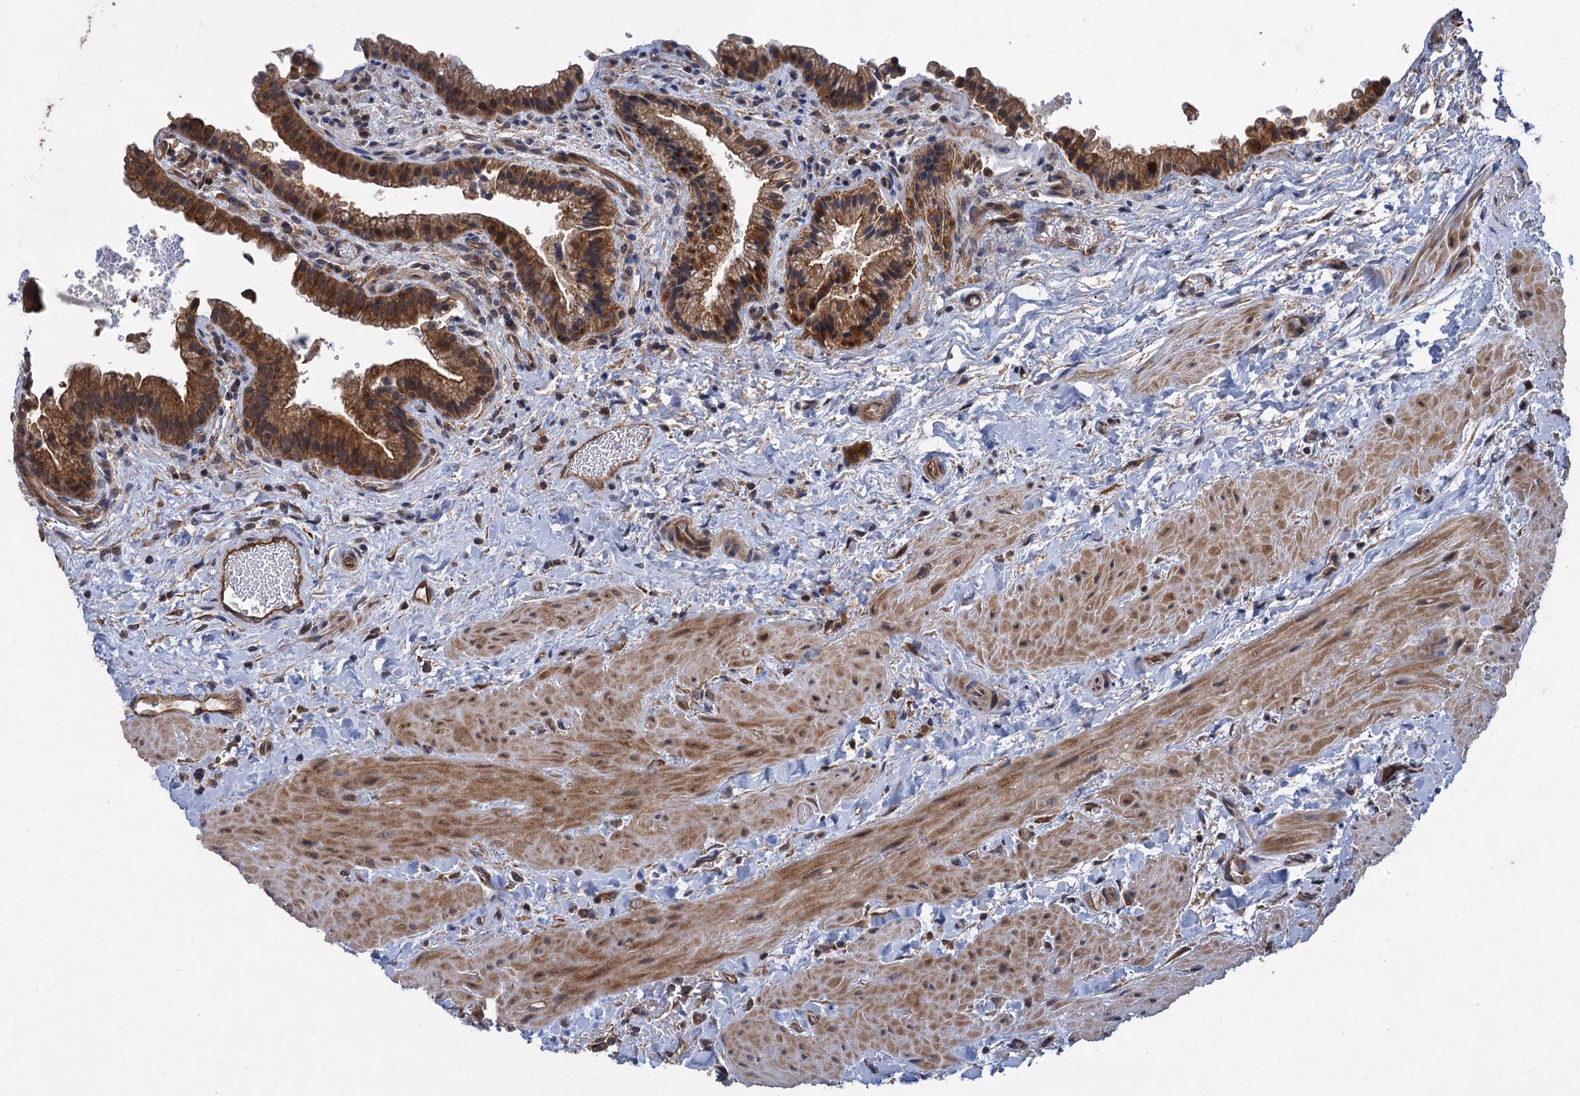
{"staining": {"intensity": "strong", "quantity": ">75%", "location": "cytoplasmic/membranous"}, "tissue": "gallbladder", "cell_type": "Glandular cells", "image_type": "normal", "snomed": [{"axis": "morphology", "description": "Normal tissue, NOS"}, {"axis": "topography", "description": "Gallbladder"}], "caption": "Gallbladder stained with DAB immunohistochemistry shows high levels of strong cytoplasmic/membranous expression in approximately >75% of glandular cells. Nuclei are stained in blue.", "gene": "HAUS1", "patient": {"sex": "male", "age": 24}}